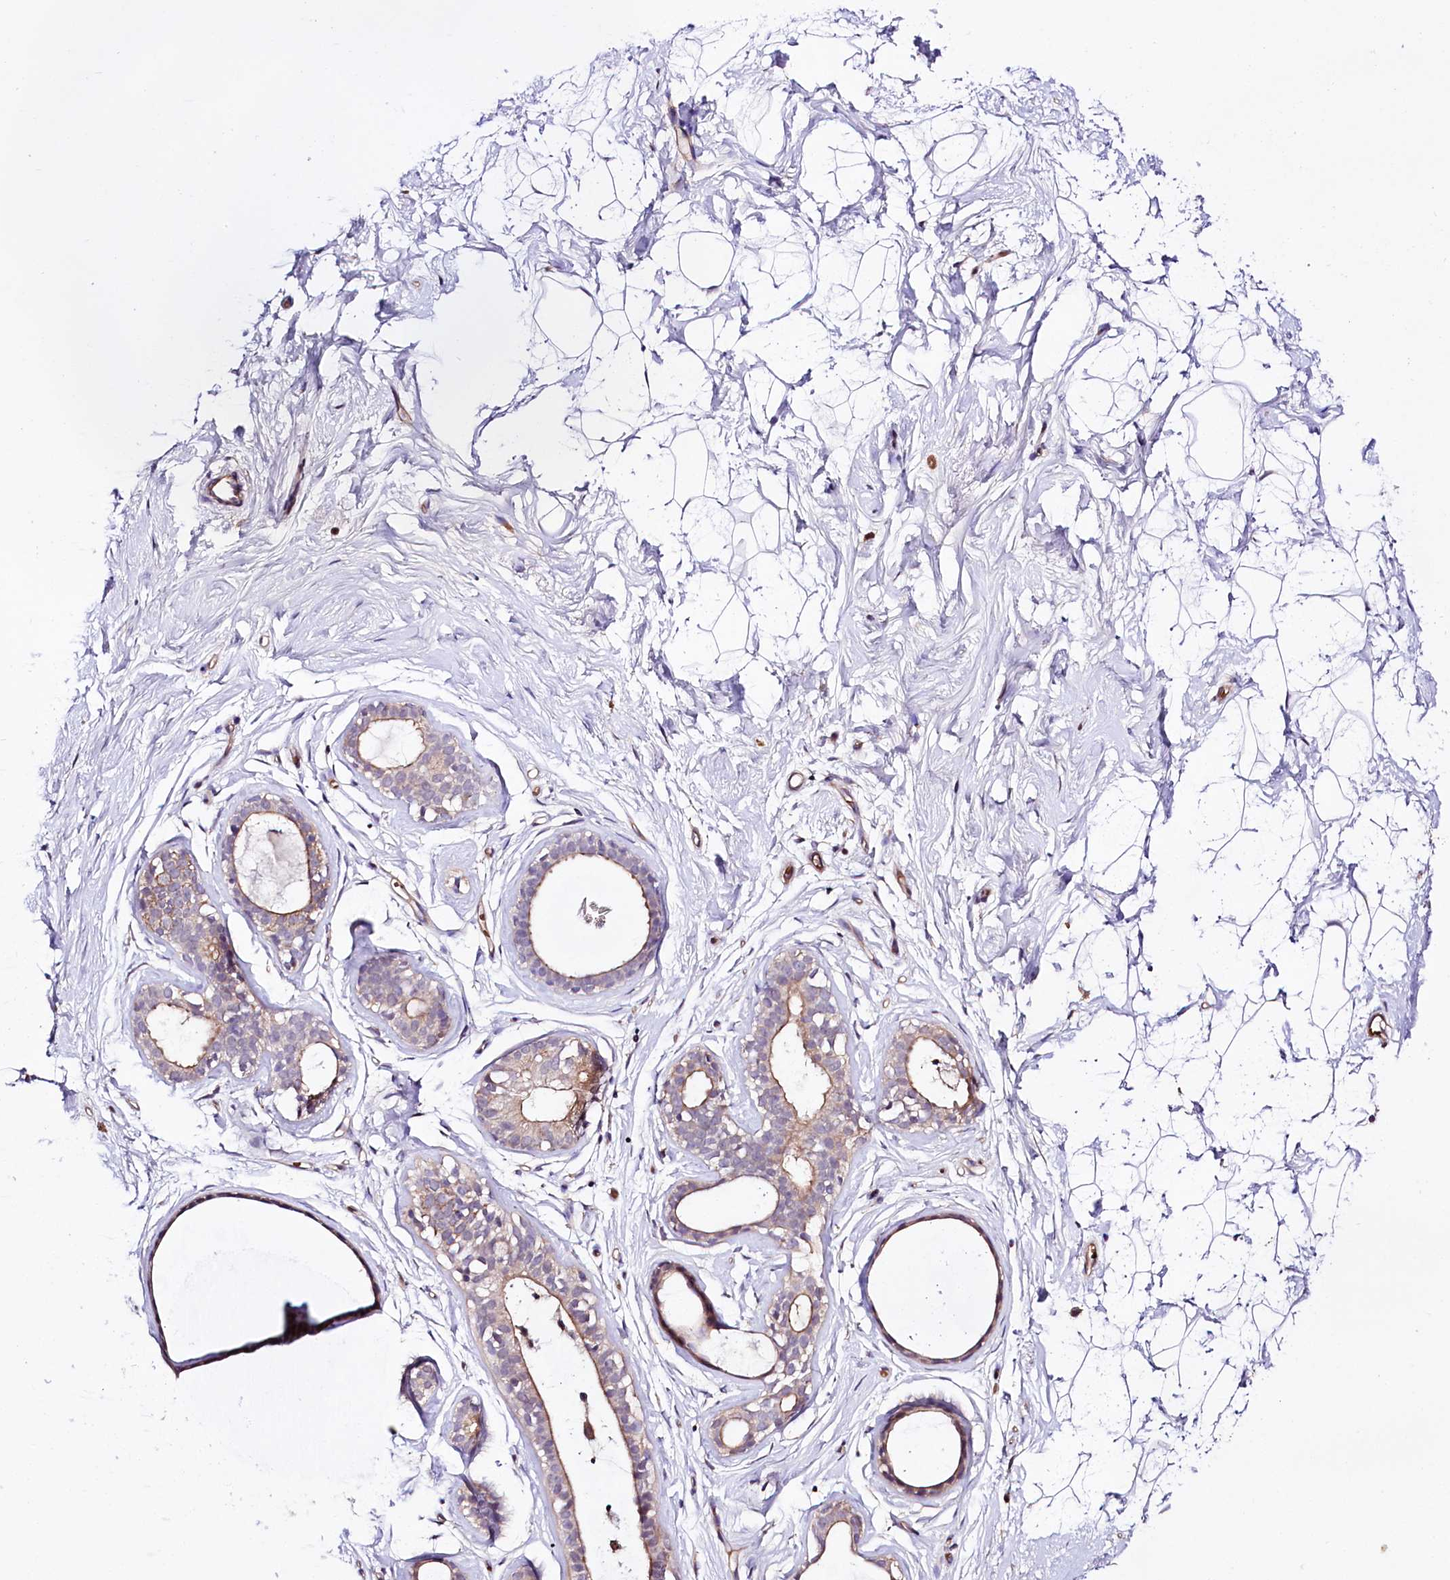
{"staining": {"intensity": "moderate", "quantity": "<25%", "location": "cytoplasmic/membranous"}, "tissue": "breast", "cell_type": "Adipocytes", "image_type": "normal", "snomed": [{"axis": "morphology", "description": "Normal tissue, NOS"}, {"axis": "morphology", "description": "Adenoma, NOS"}, {"axis": "topography", "description": "Breast"}], "caption": "This image exhibits benign breast stained with immunohistochemistry (IHC) to label a protein in brown. The cytoplasmic/membranous of adipocytes show moderate positivity for the protein. Nuclei are counter-stained blue.", "gene": "TAFAZZIN", "patient": {"sex": "female", "age": 23}}